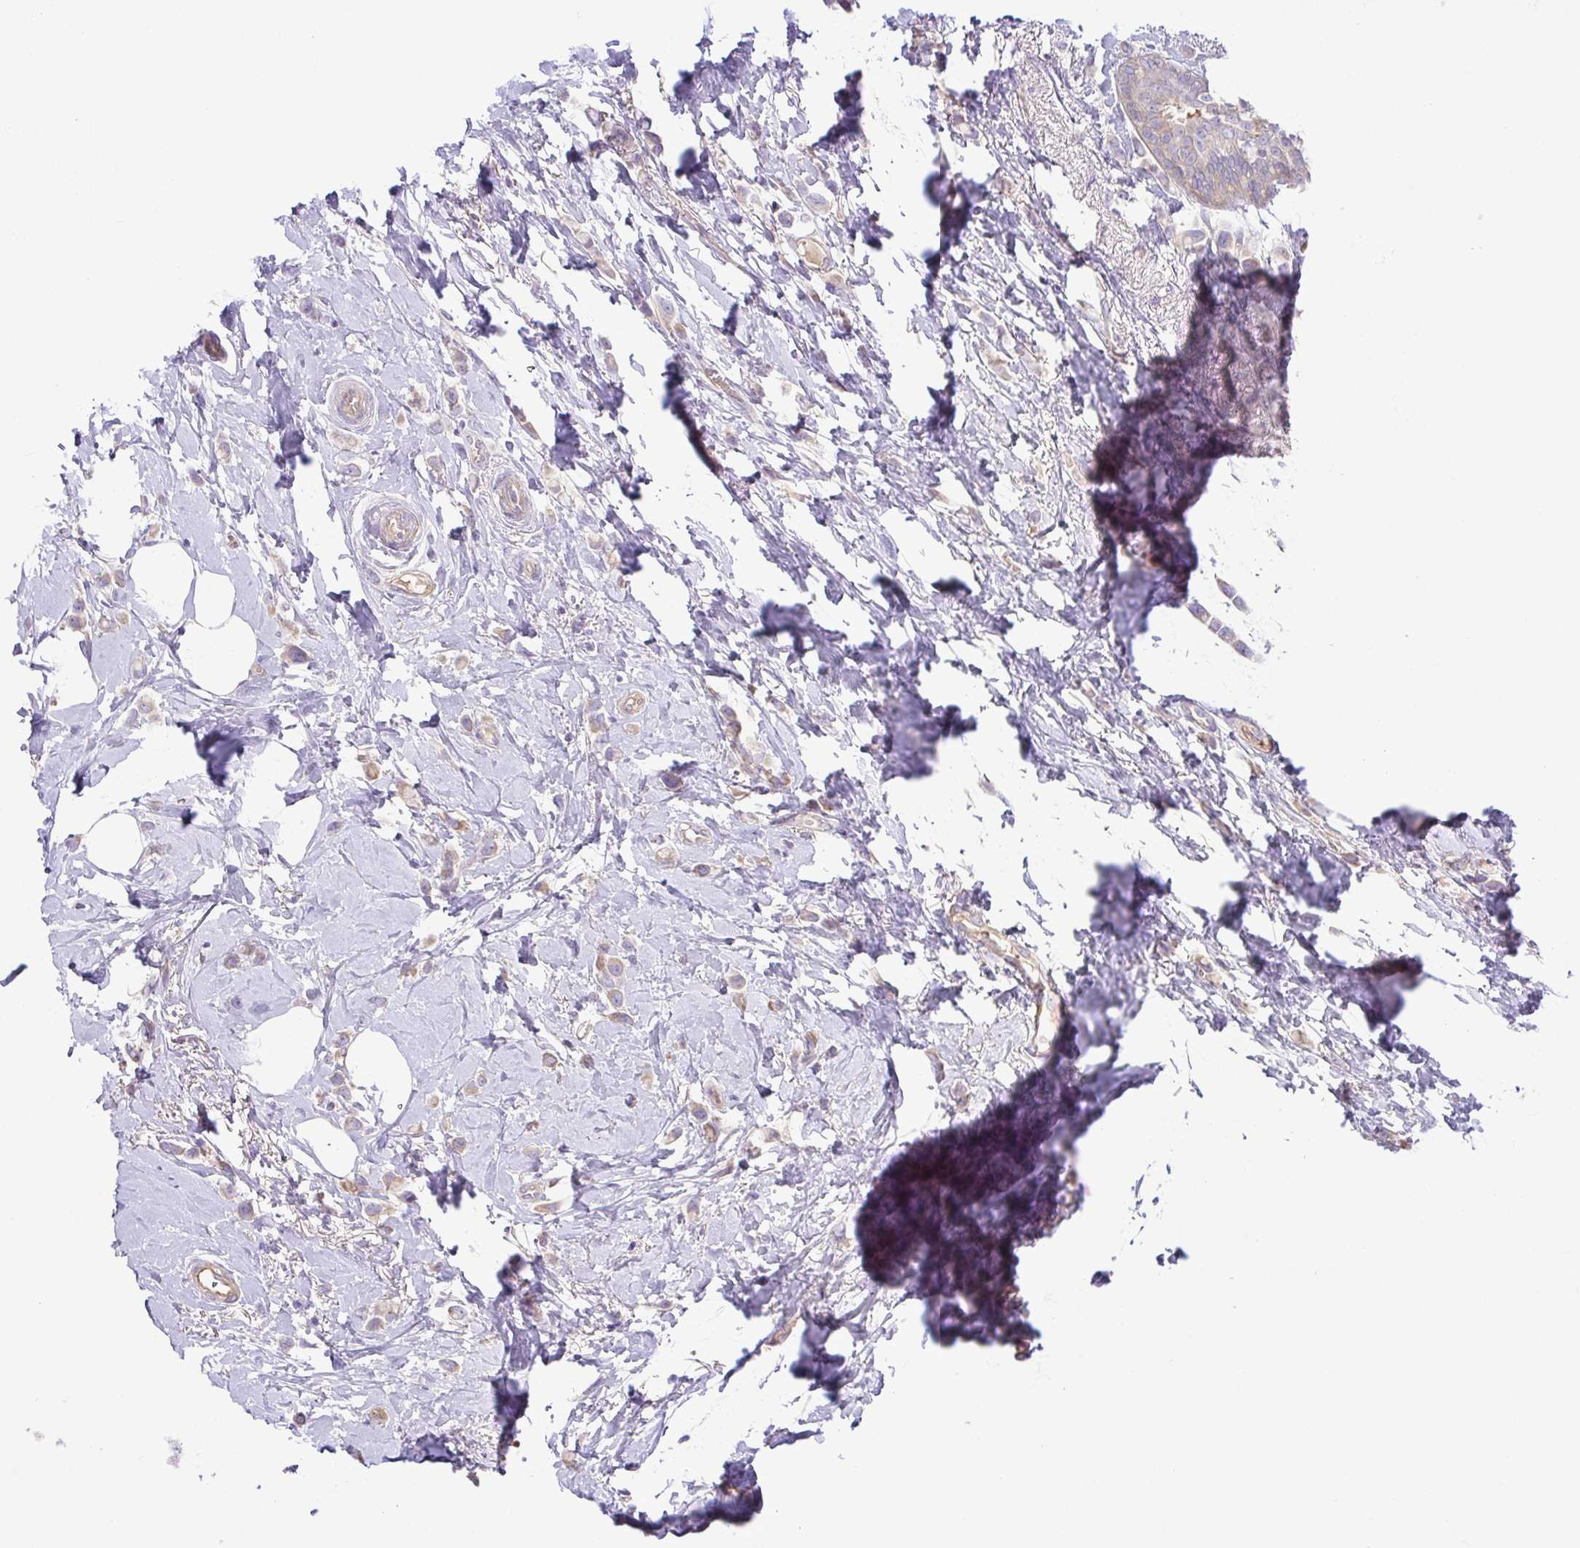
{"staining": {"intensity": "weak", "quantity": "25%-75%", "location": "cytoplasmic/membranous"}, "tissue": "breast cancer", "cell_type": "Tumor cells", "image_type": "cancer", "snomed": [{"axis": "morphology", "description": "Lobular carcinoma"}, {"axis": "topography", "description": "Breast"}], "caption": "The image shows immunohistochemical staining of breast cancer (lobular carcinoma). There is weak cytoplasmic/membranous positivity is identified in about 25%-75% of tumor cells.", "gene": "MYL10", "patient": {"sex": "female", "age": 66}}